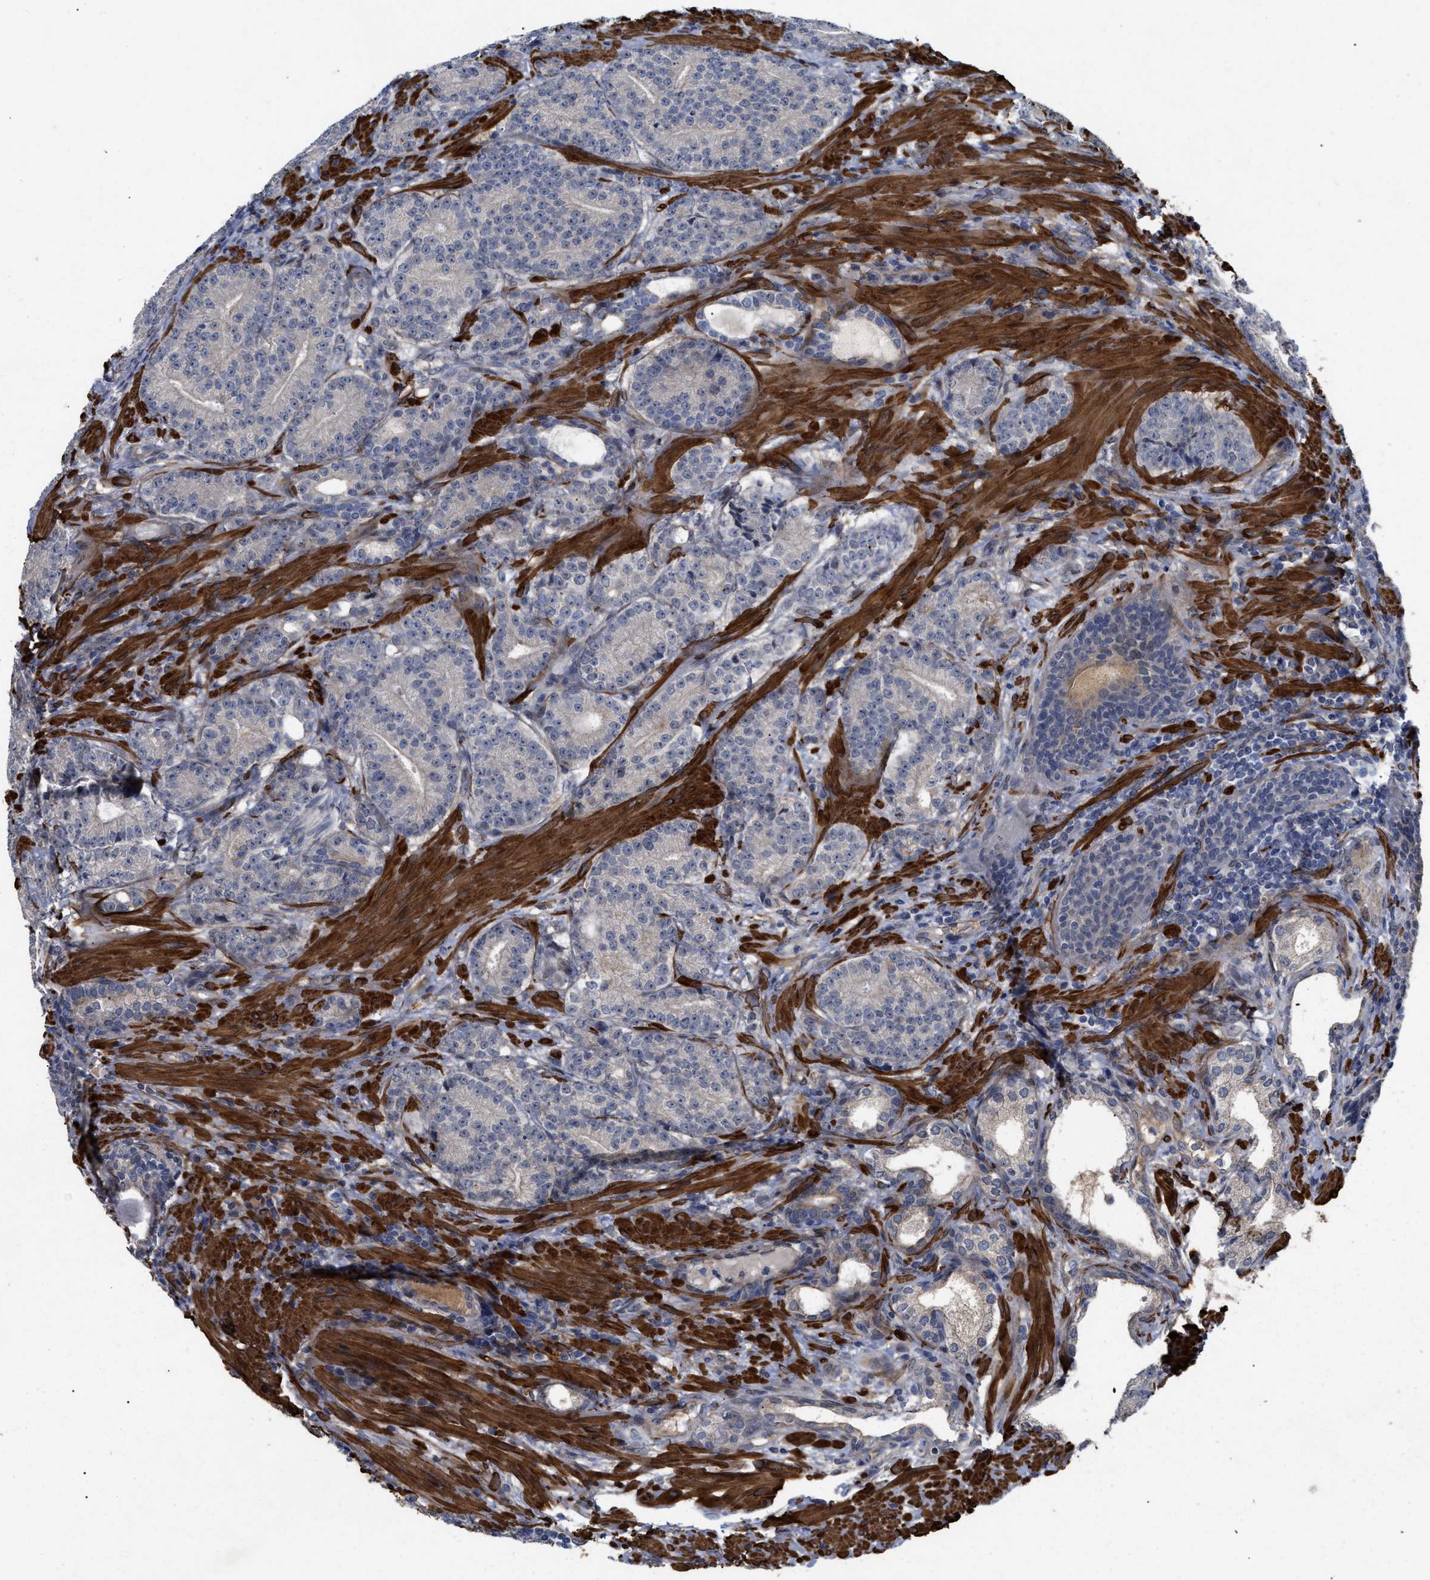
{"staining": {"intensity": "weak", "quantity": "<25%", "location": "cytoplasmic/membranous"}, "tissue": "prostate cancer", "cell_type": "Tumor cells", "image_type": "cancer", "snomed": [{"axis": "morphology", "description": "Adenocarcinoma, High grade"}, {"axis": "topography", "description": "Prostate"}], "caption": "Immunohistochemistry (IHC) image of human prostate high-grade adenocarcinoma stained for a protein (brown), which shows no expression in tumor cells. The staining was performed using DAB (3,3'-diaminobenzidine) to visualize the protein expression in brown, while the nuclei were stained in blue with hematoxylin (Magnification: 20x).", "gene": "ST6GALNAC6", "patient": {"sex": "male", "age": 61}}